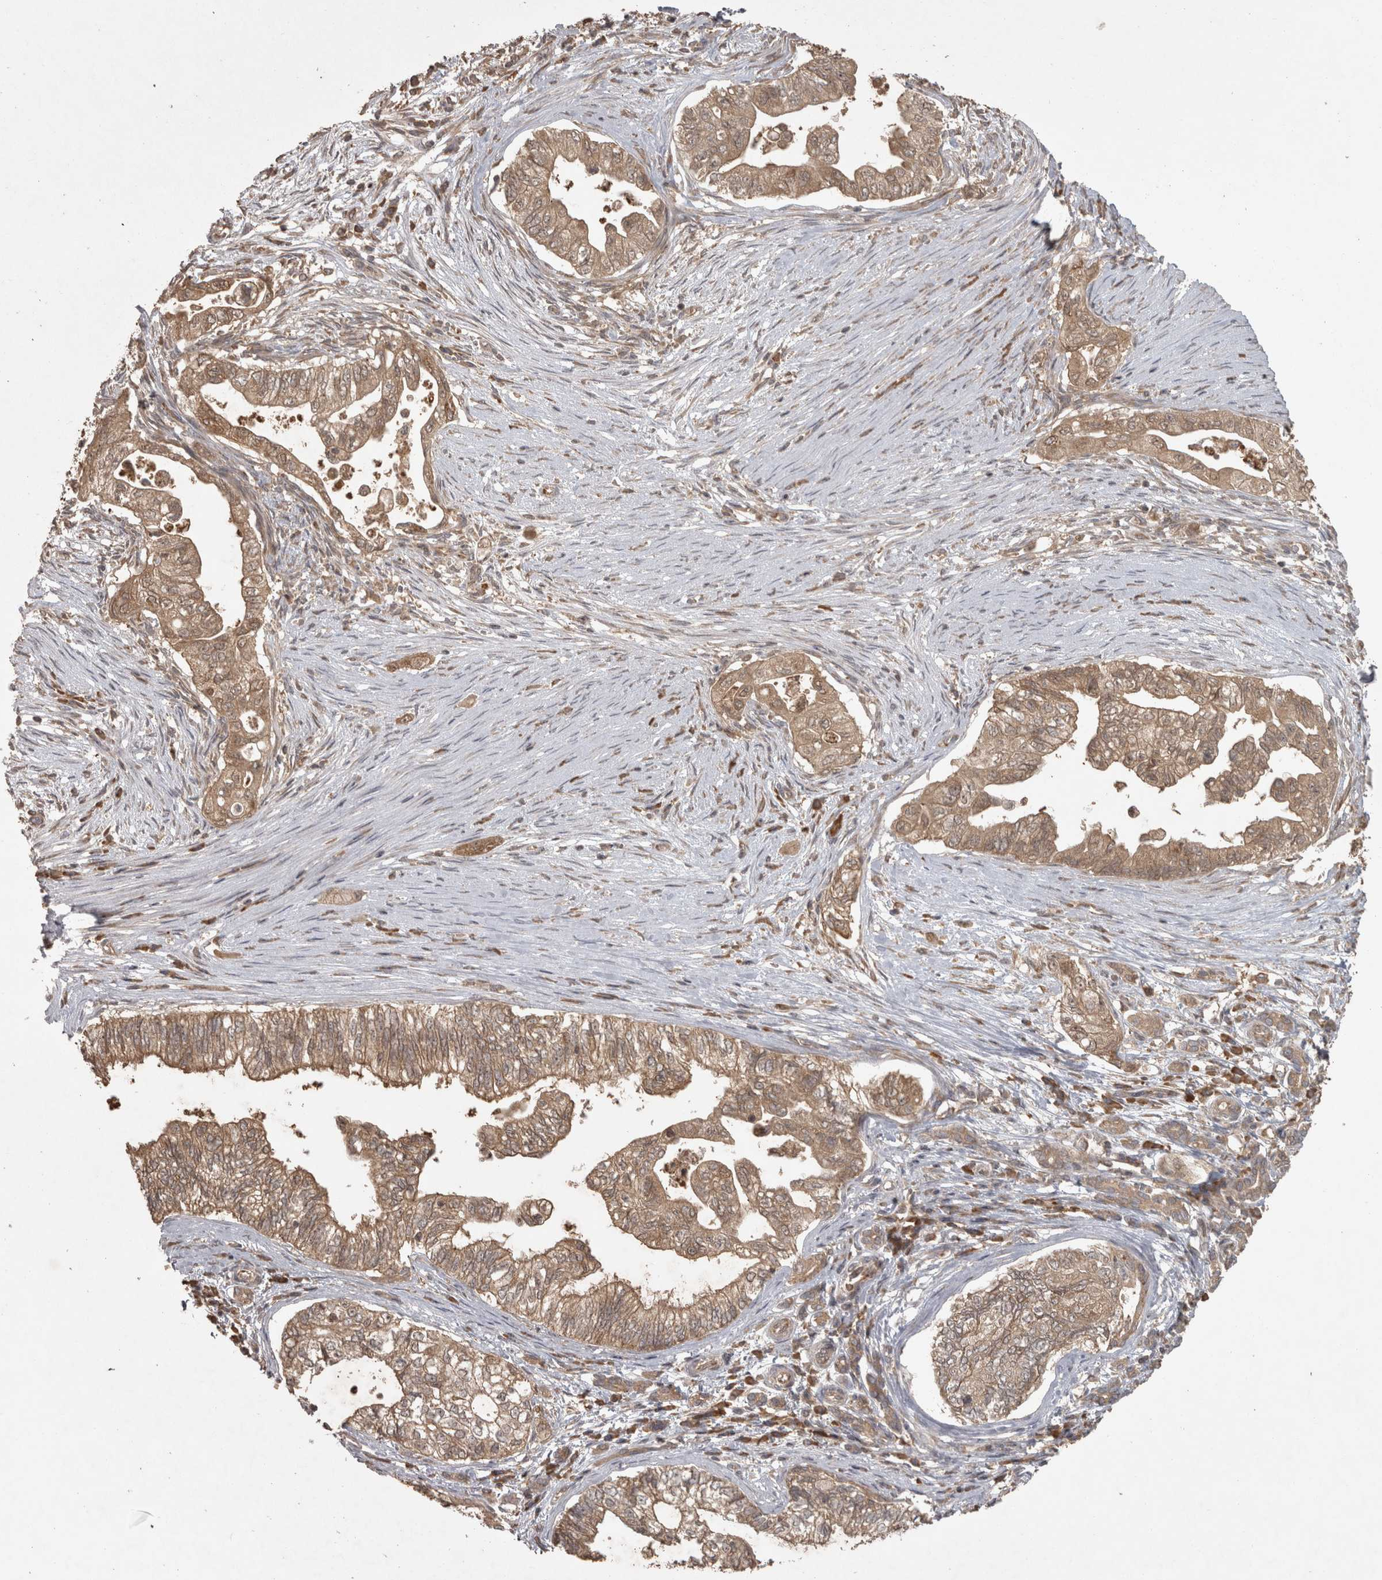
{"staining": {"intensity": "moderate", "quantity": ">75%", "location": "cytoplasmic/membranous"}, "tissue": "pancreatic cancer", "cell_type": "Tumor cells", "image_type": "cancer", "snomed": [{"axis": "morphology", "description": "Adenocarcinoma, NOS"}, {"axis": "topography", "description": "Pancreas"}], "caption": "The image displays immunohistochemical staining of pancreatic cancer (adenocarcinoma). There is moderate cytoplasmic/membranous positivity is identified in about >75% of tumor cells.", "gene": "MICU3", "patient": {"sex": "male", "age": 72}}